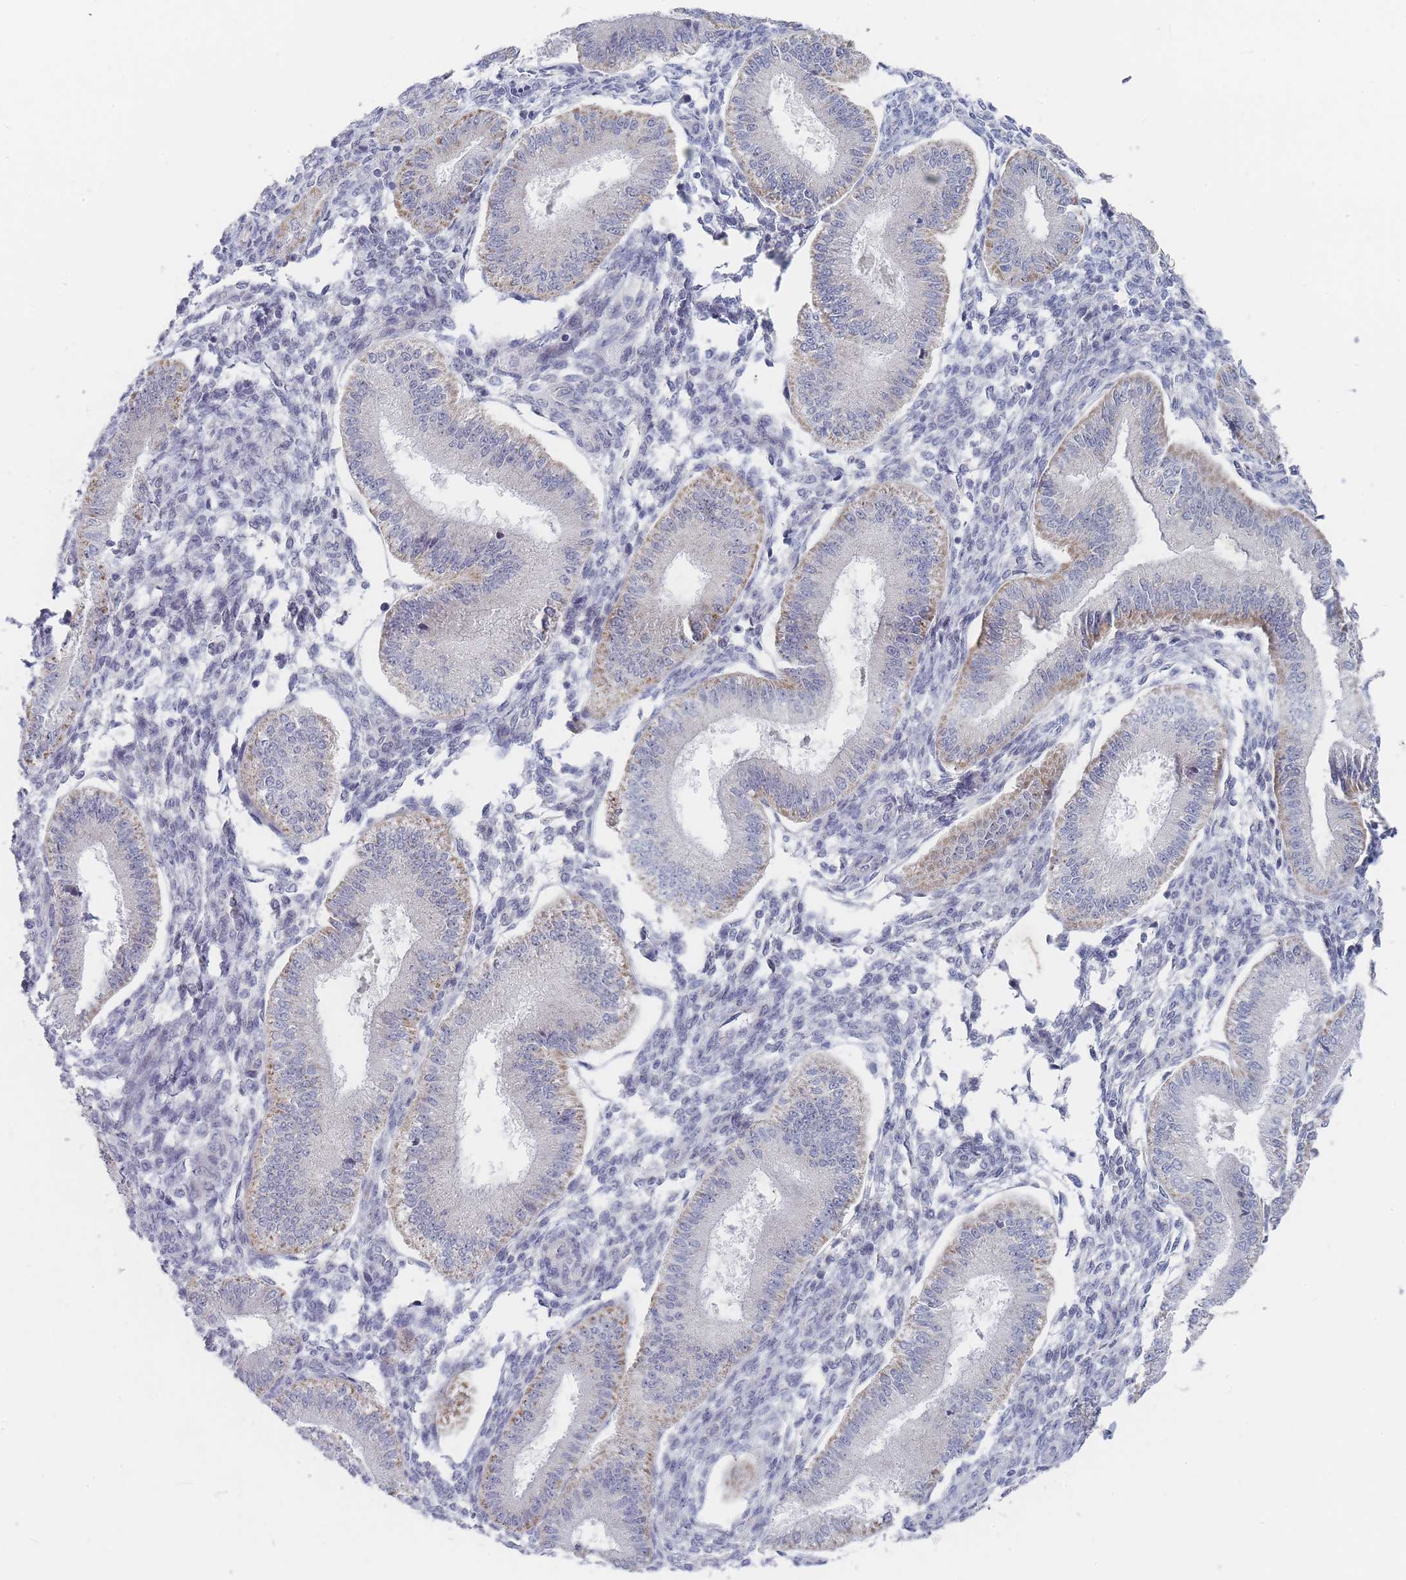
{"staining": {"intensity": "negative", "quantity": "none", "location": "none"}, "tissue": "endometrium", "cell_type": "Cells in endometrial stroma", "image_type": "normal", "snomed": [{"axis": "morphology", "description": "Normal tissue, NOS"}, {"axis": "topography", "description": "Endometrium"}], "caption": "Cells in endometrial stroma show no significant expression in unremarkable endometrium. (Immunohistochemistry (ihc), brightfield microscopy, high magnification).", "gene": "RNF8", "patient": {"sex": "female", "age": 39}}